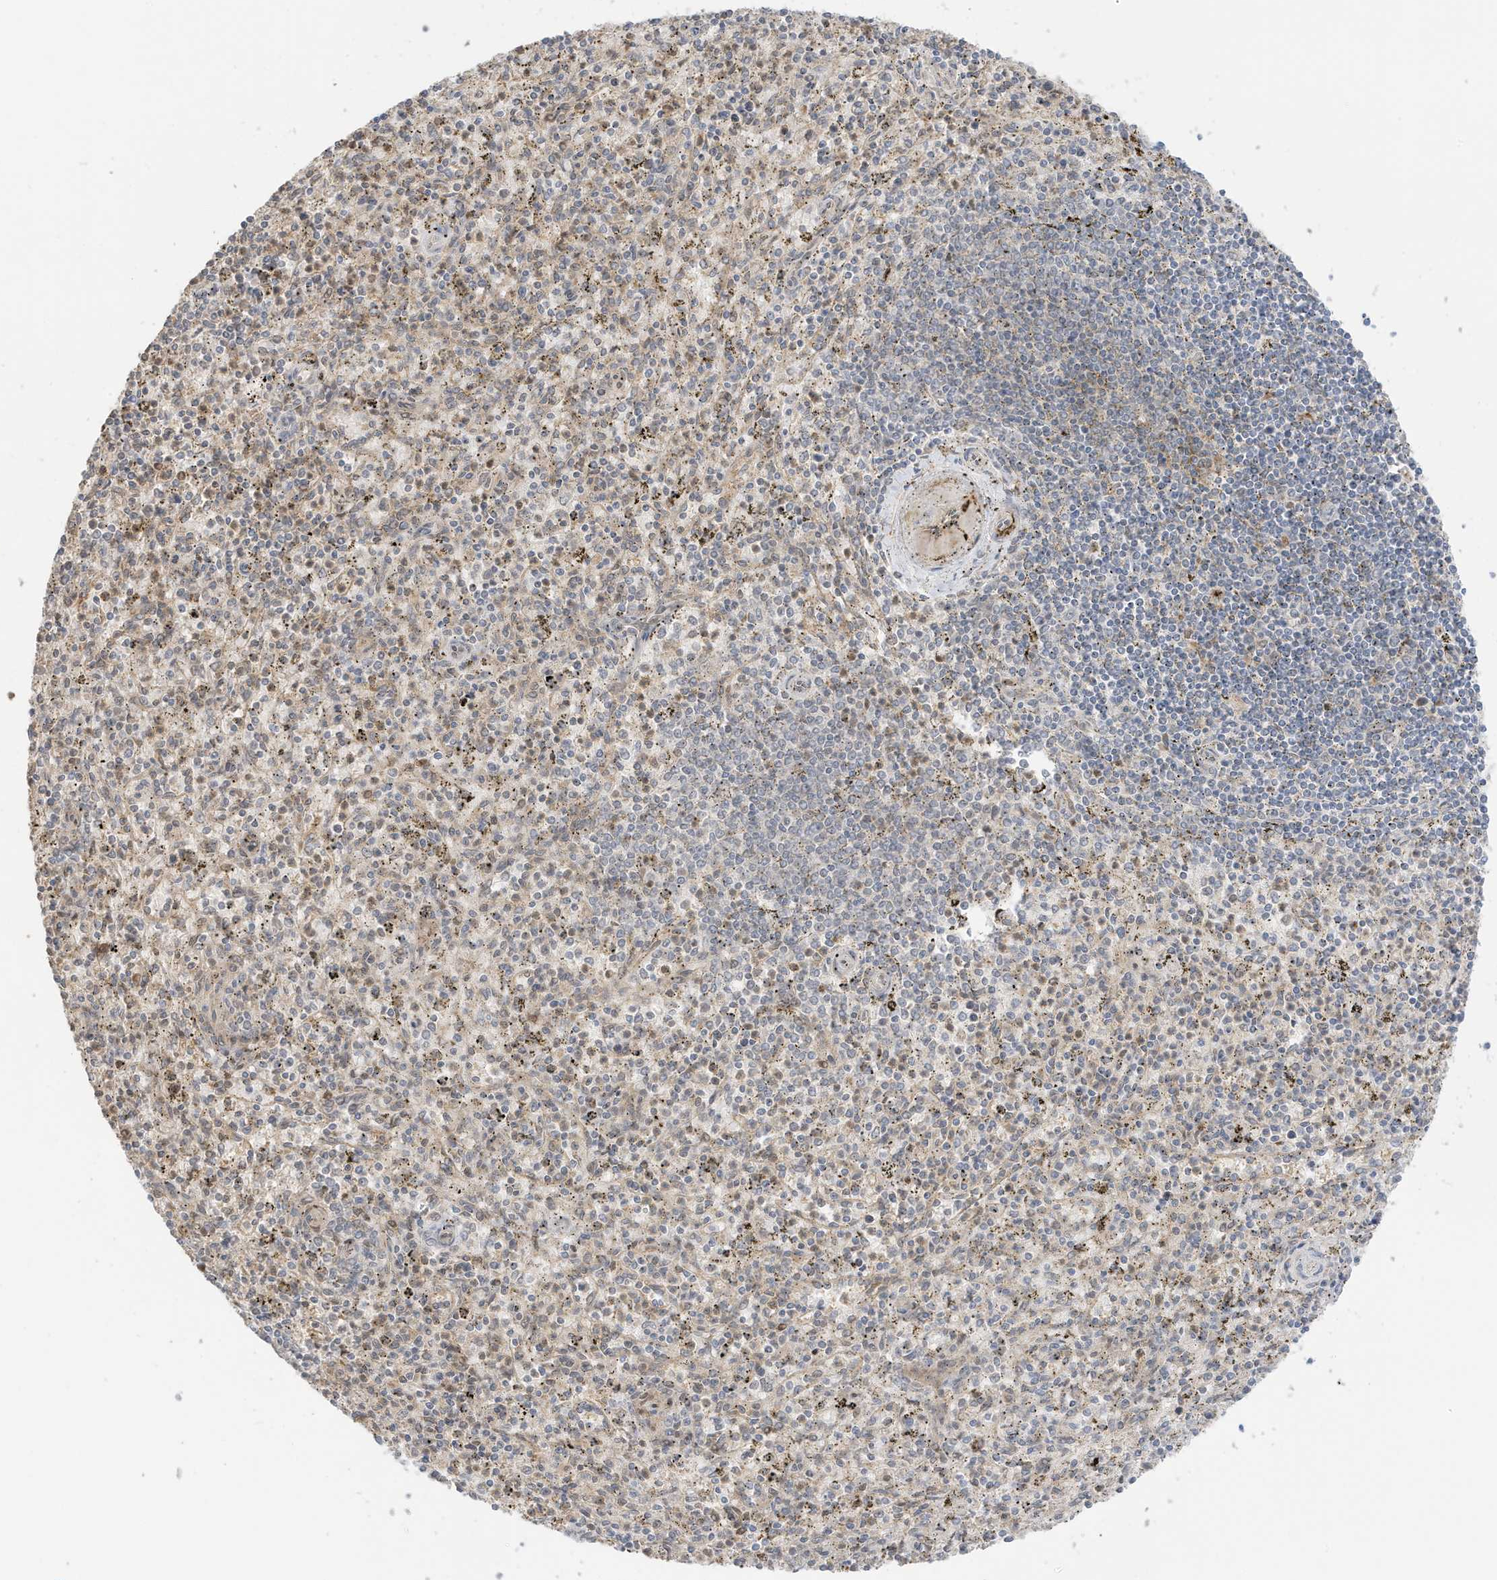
{"staining": {"intensity": "moderate", "quantity": "<25%", "location": "nuclear"}, "tissue": "spleen", "cell_type": "Cells in red pulp", "image_type": "normal", "snomed": [{"axis": "morphology", "description": "Normal tissue, NOS"}, {"axis": "topography", "description": "Spleen"}], "caption": "Immunohistochemistry (IHC) image of normal human spleen stained for a protein (brown), which displays low levels of moderate nuclear expression in approximately <25% of cells in red pulp.", "gene": "ZBTB41", "patient": {"sex": "male", "age": 72}}